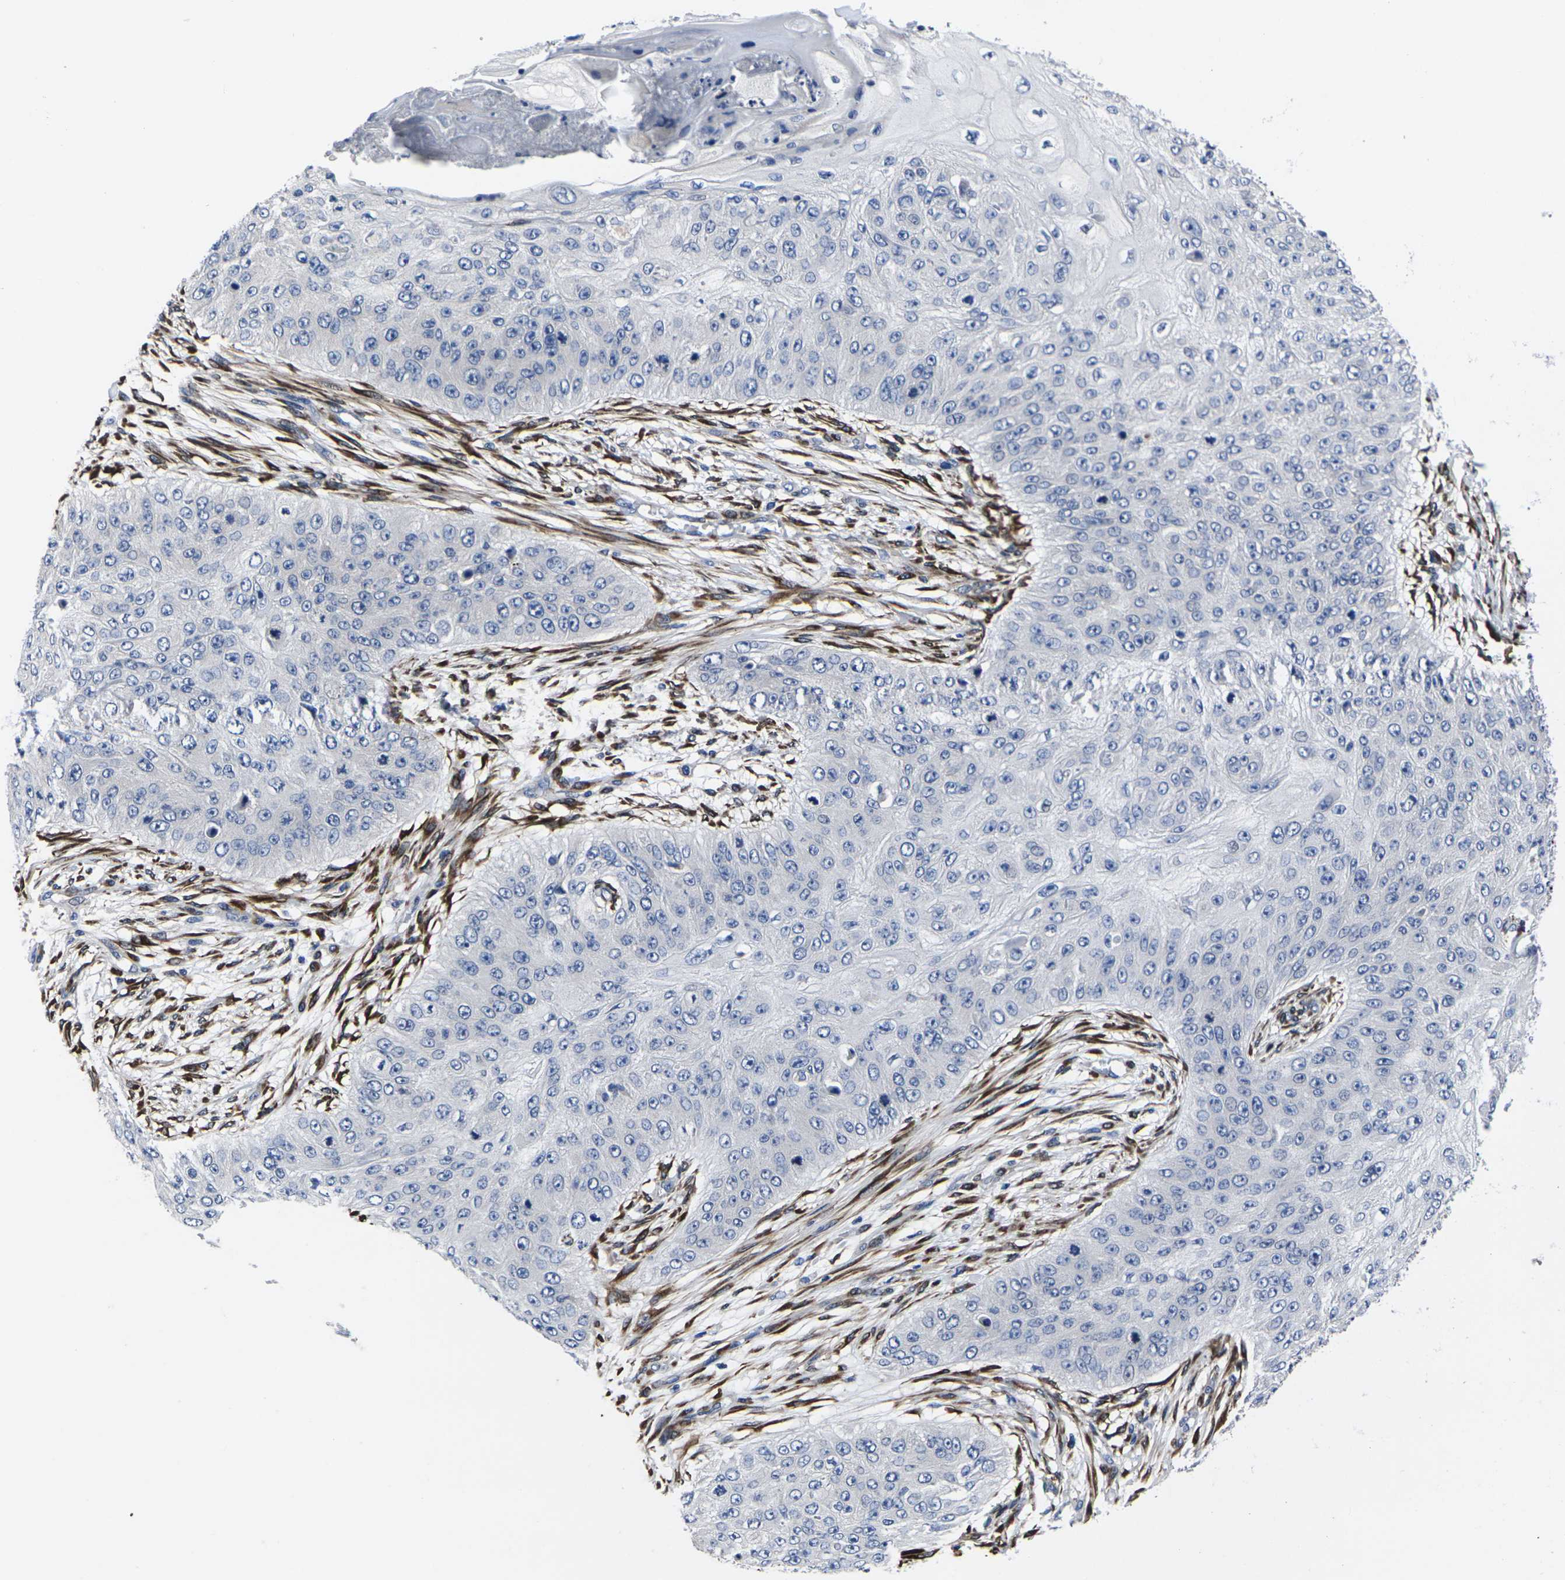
{"staining": {"intensity": "negative", "quantity": "none", "location": "none"}, "tissue": "skin cancer", "cell_type": "Tumor cells", "image_type": "cancer", "snomed": [{"axis": "morphology", "description": "Squamous cell carcinoma, NOS"}, {"axis": "topography", "description": "Skin"}], "caption": "DAB (3,3'-diaminobenzidine) immunohistochemical staining of squamous cell carcinoma (skin) shows no significant staining in tumor cells.", "gene": "CYP2C8", "patient": {"sex": "female", "age": 80}}